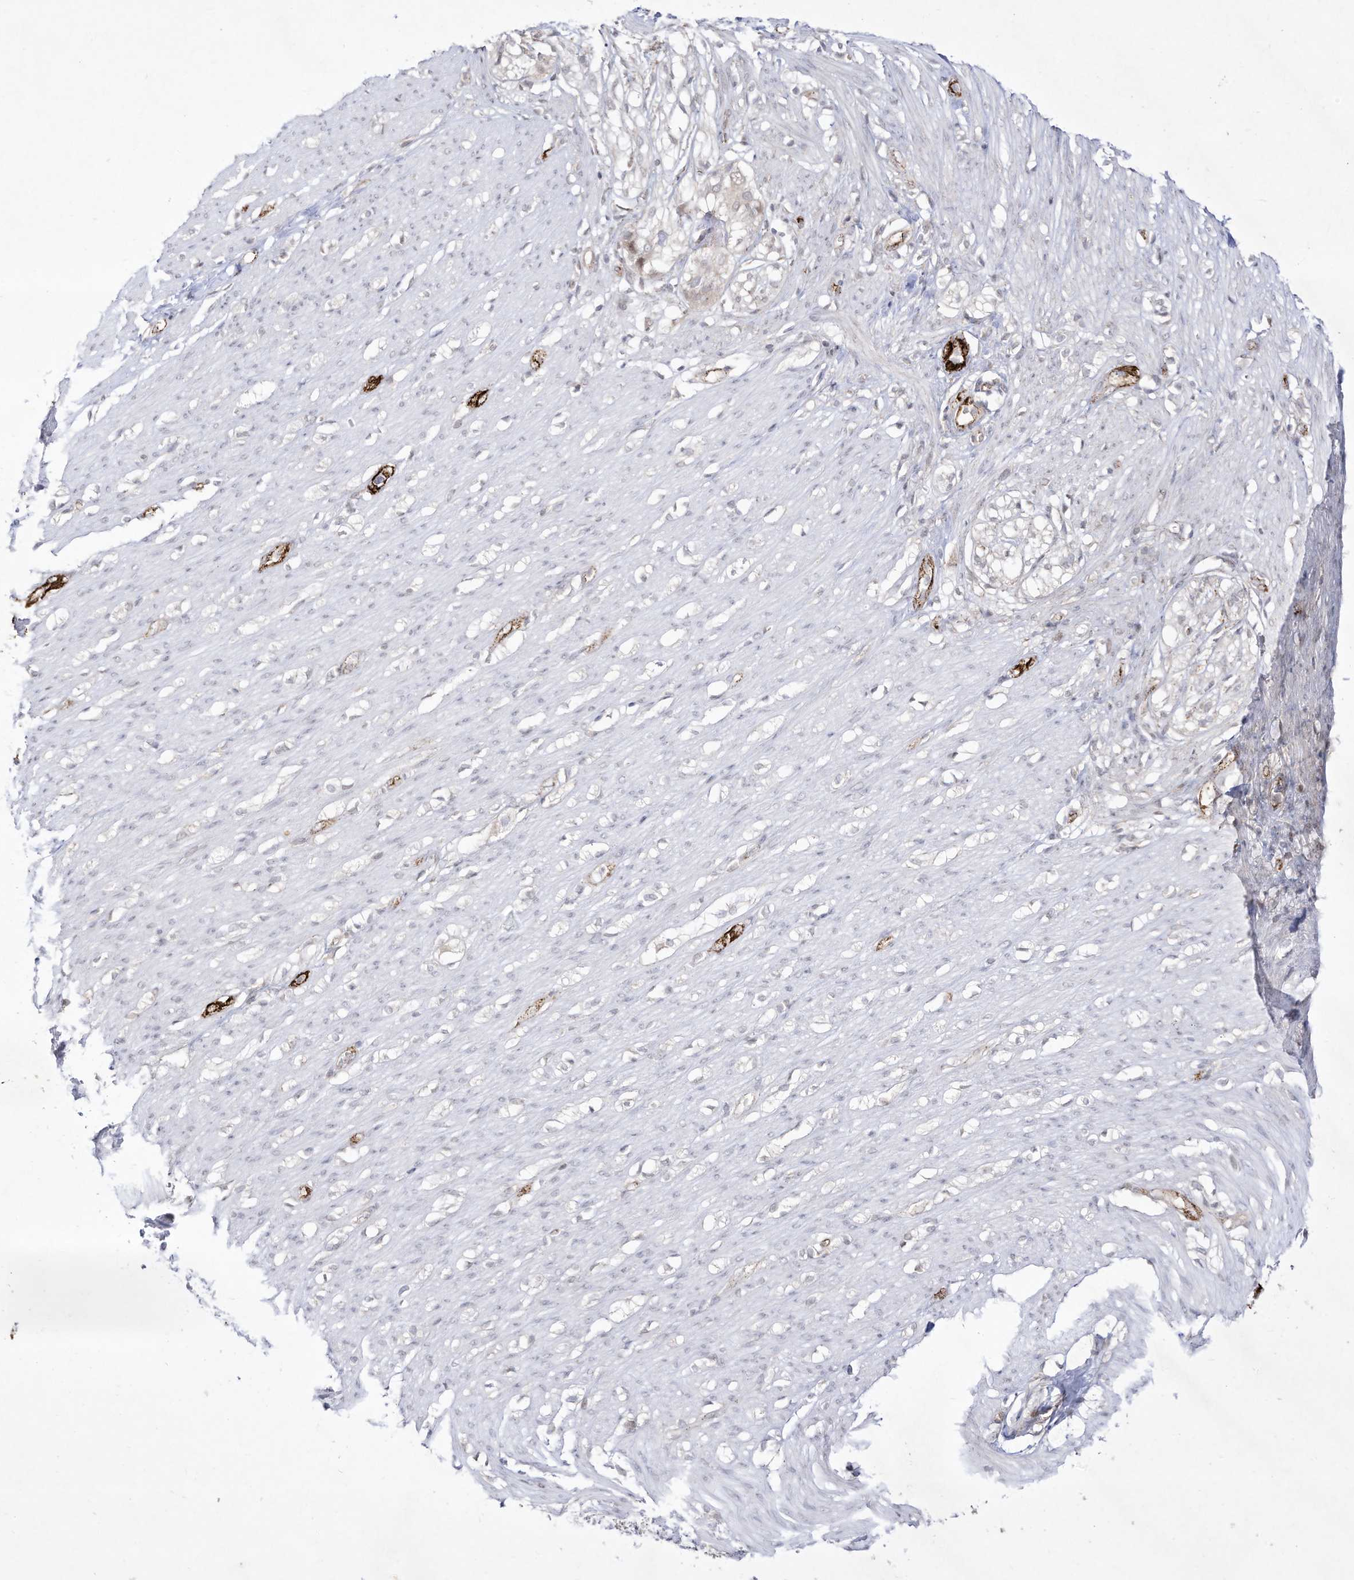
{"staining": {"intensity": "negative", "quantity": "none", "location": "none"}, "tissue": "smooth muscle", "cell_type": "Smooth muscle cells", "image_type": "normal", "snomed": [{"axis": "morphology", "description": "Normal tissue, NOS"}, {"axis": "morphology", "description": "Adenocarcinoma, NOS"}, {"axis": "topography", "description": "Colon"}, {"axis": "topography", "description": "Peripheral nerve tissue"}], "caption": "IHC micrograph of benign smooth muscle: human smooth muscle stained with DAB demonstrates no significant protein positivity in smooth muscle cells.", "gene": "ZGRF1", "patient": {"sex": "male", "age": 14}}